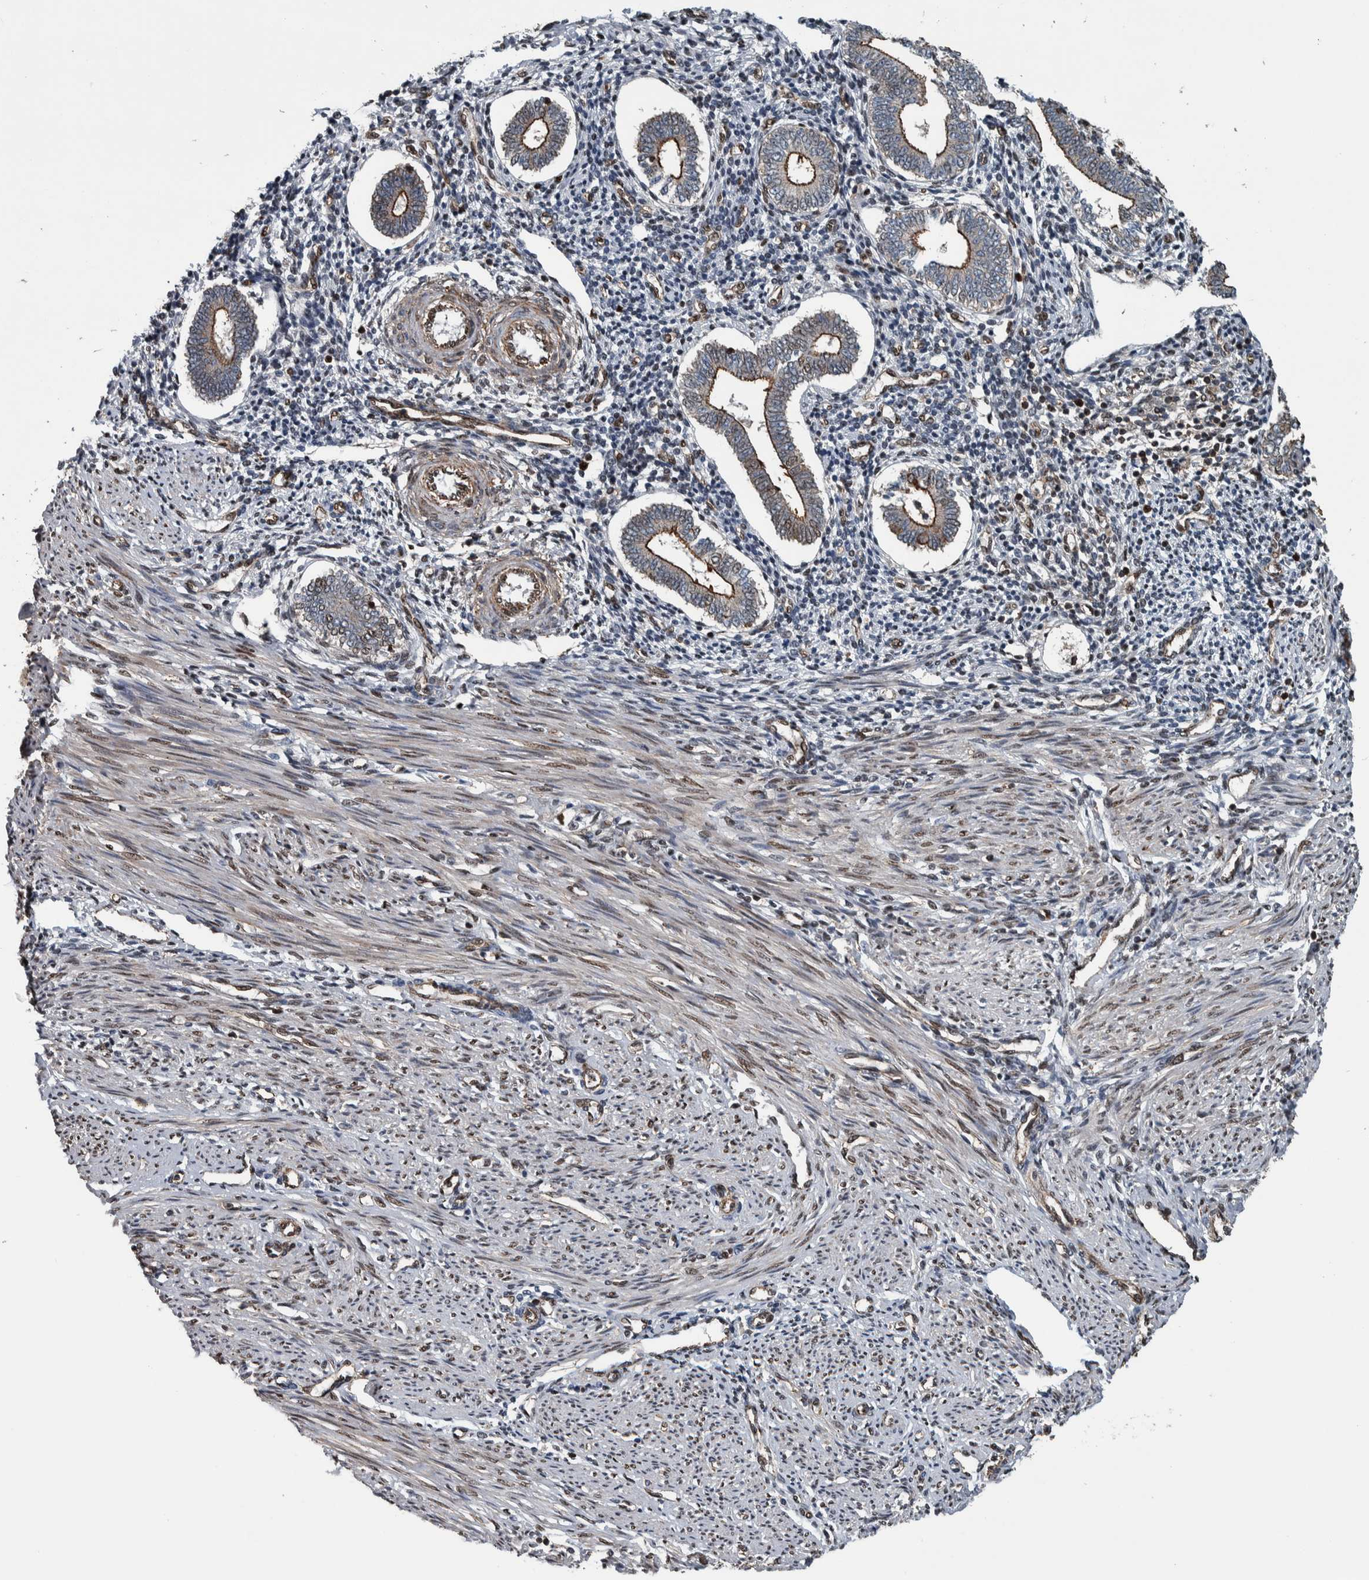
{"staining": {"intensity": "strong", "quantity": "25%-75%", "location": "nuclear"}, "tissue": "endometrium", "cell_type": "Cells in endometrial stroma", "image_type": "normal", "snomed": [{"axis": "morphology", "description": "Normal tissue, NOS"}, {"axis": "topography", "description": "Endometrium"}], "caption": "Protein staining by IHC reveals strong nuclear expression in about 25%-75% of cells in endometrial stroma in normal endometrium.", "gene": "FAM135B", "patient": {"sex": "female", "age": 42}}